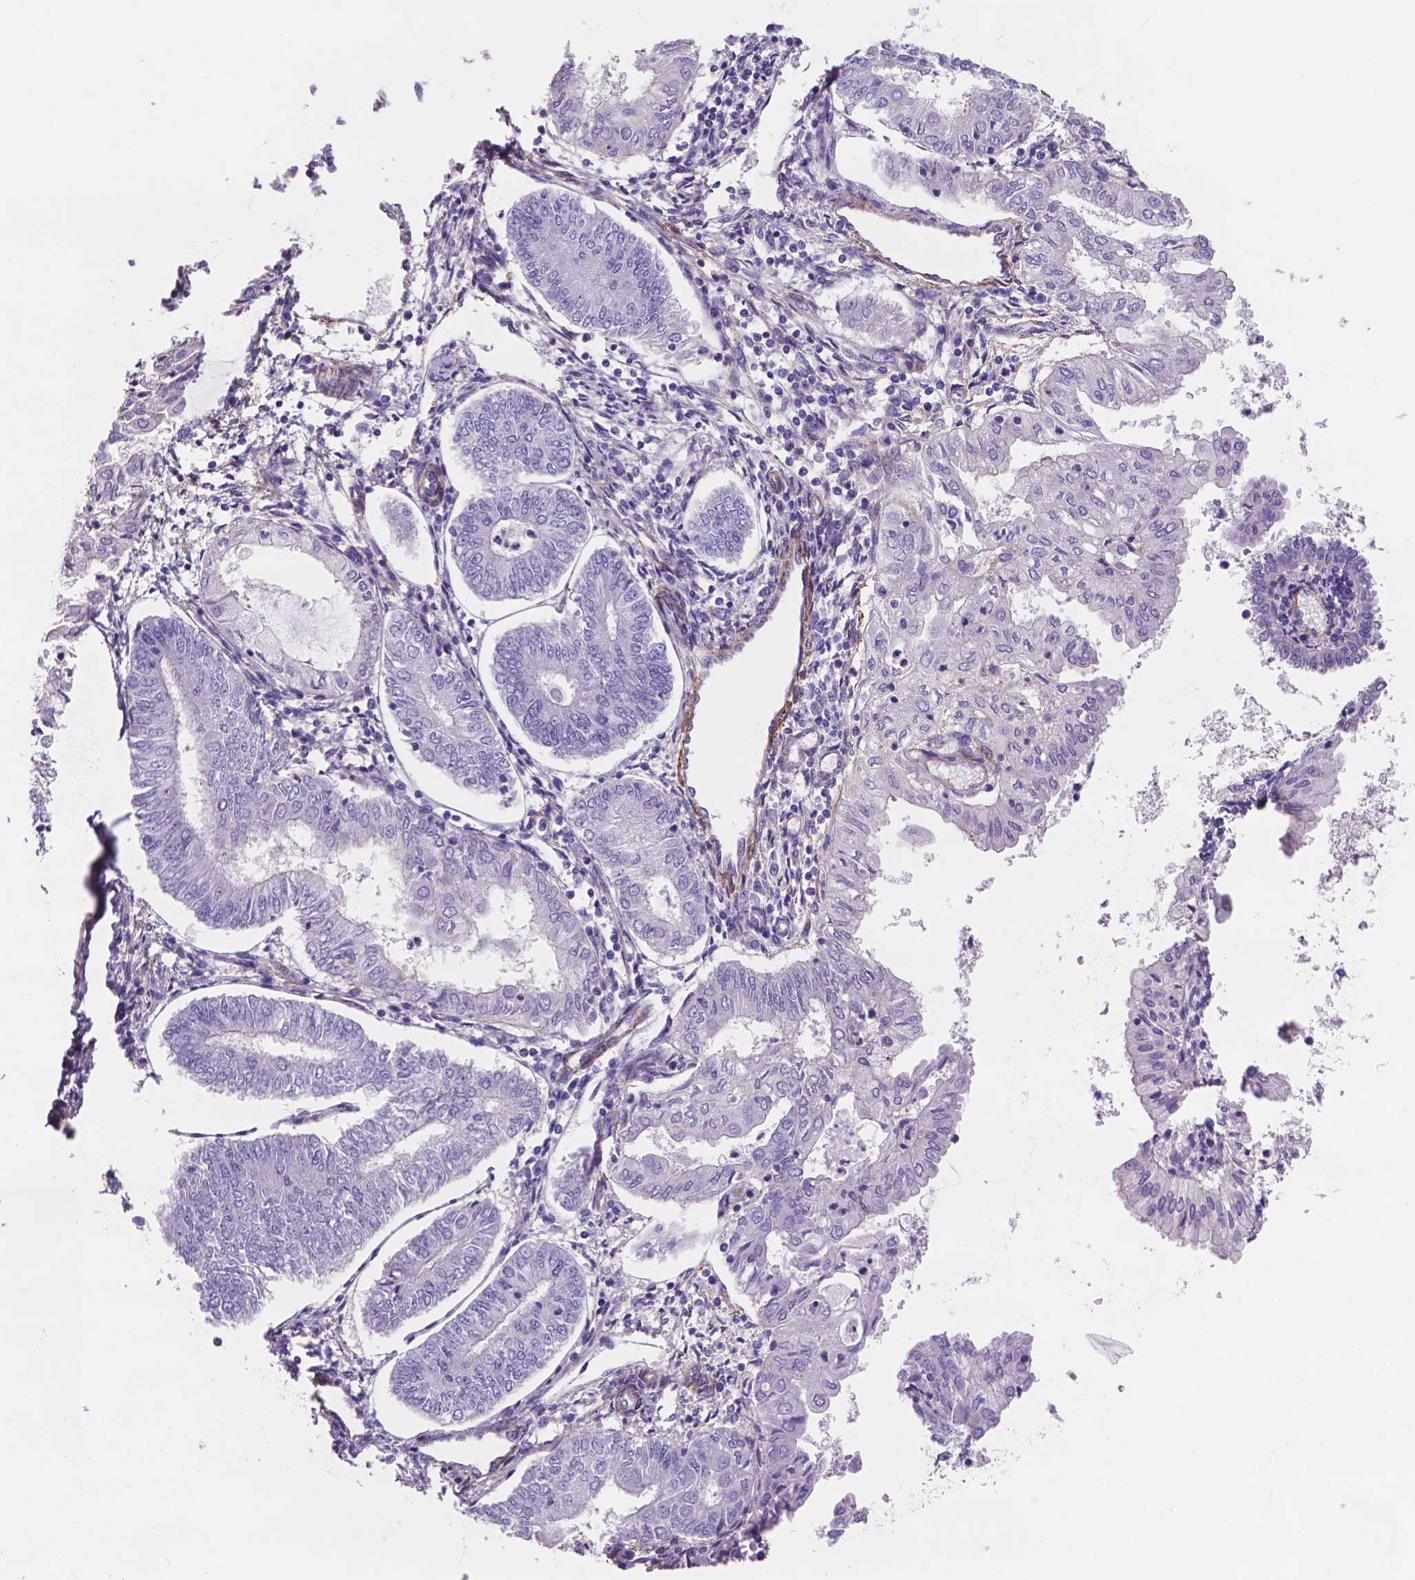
{"staining": {"intensity": "negative", "quantity": "none", "location": "none"}, "tissue": "endometrial cancer", "cell_type": "Tumor cells", "image_type": "cancer", "snomed": [{"axis": "morphology", "description": "Adenocarcinoma, NOS"}, {"axis": "topography", "description": "Endometrium"}], "caption": "Immunohistochemistry (IHC) histopathology image of neoplastic tissue: adenocarcinoma (endometrial) stained with DAB (3,3'-diaminobenzidine) reveals no significant protein positivity in tumor cells.", "gene": "TOR2A", "patient": {"sex": "female", "age": 68}}